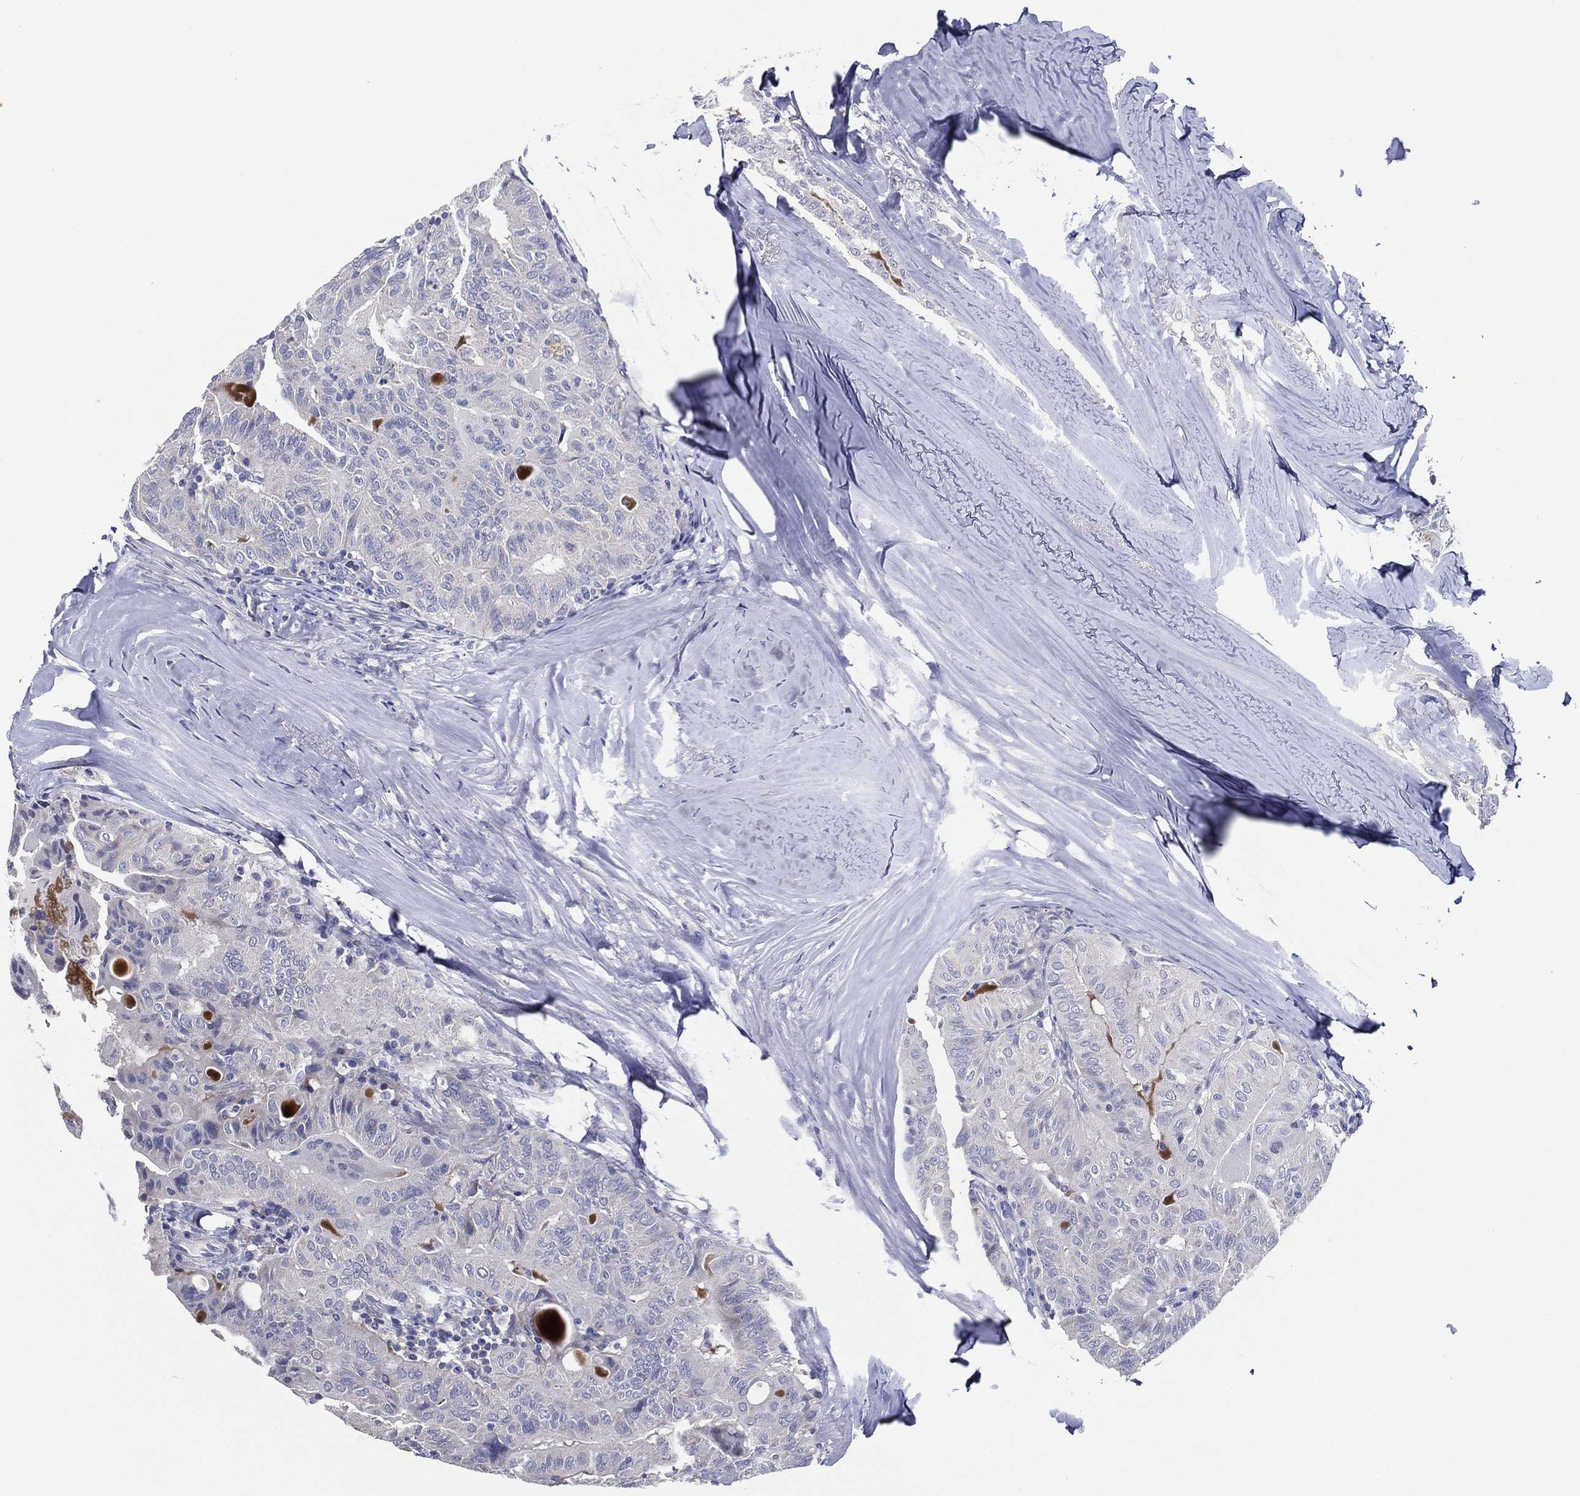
{"staining": {"intensity": "negative", "quantity": "none", "location": "none"}, "tissue": "thyroid cancer", "cell_type": "Tumor cells", "image_type": "cancer", "snomed": [{"axis": "morphology", "description": "Papillary adenocarcinoma, NOS"}, {"axis": "topography", "description": "Thyroid gland"}], "caption": "Tumor cells show no significant expression in papillary adenocarcinoma (thyroid).", "gene": "SLC13A4", "patient": {"sex": "female", "age": 68}}